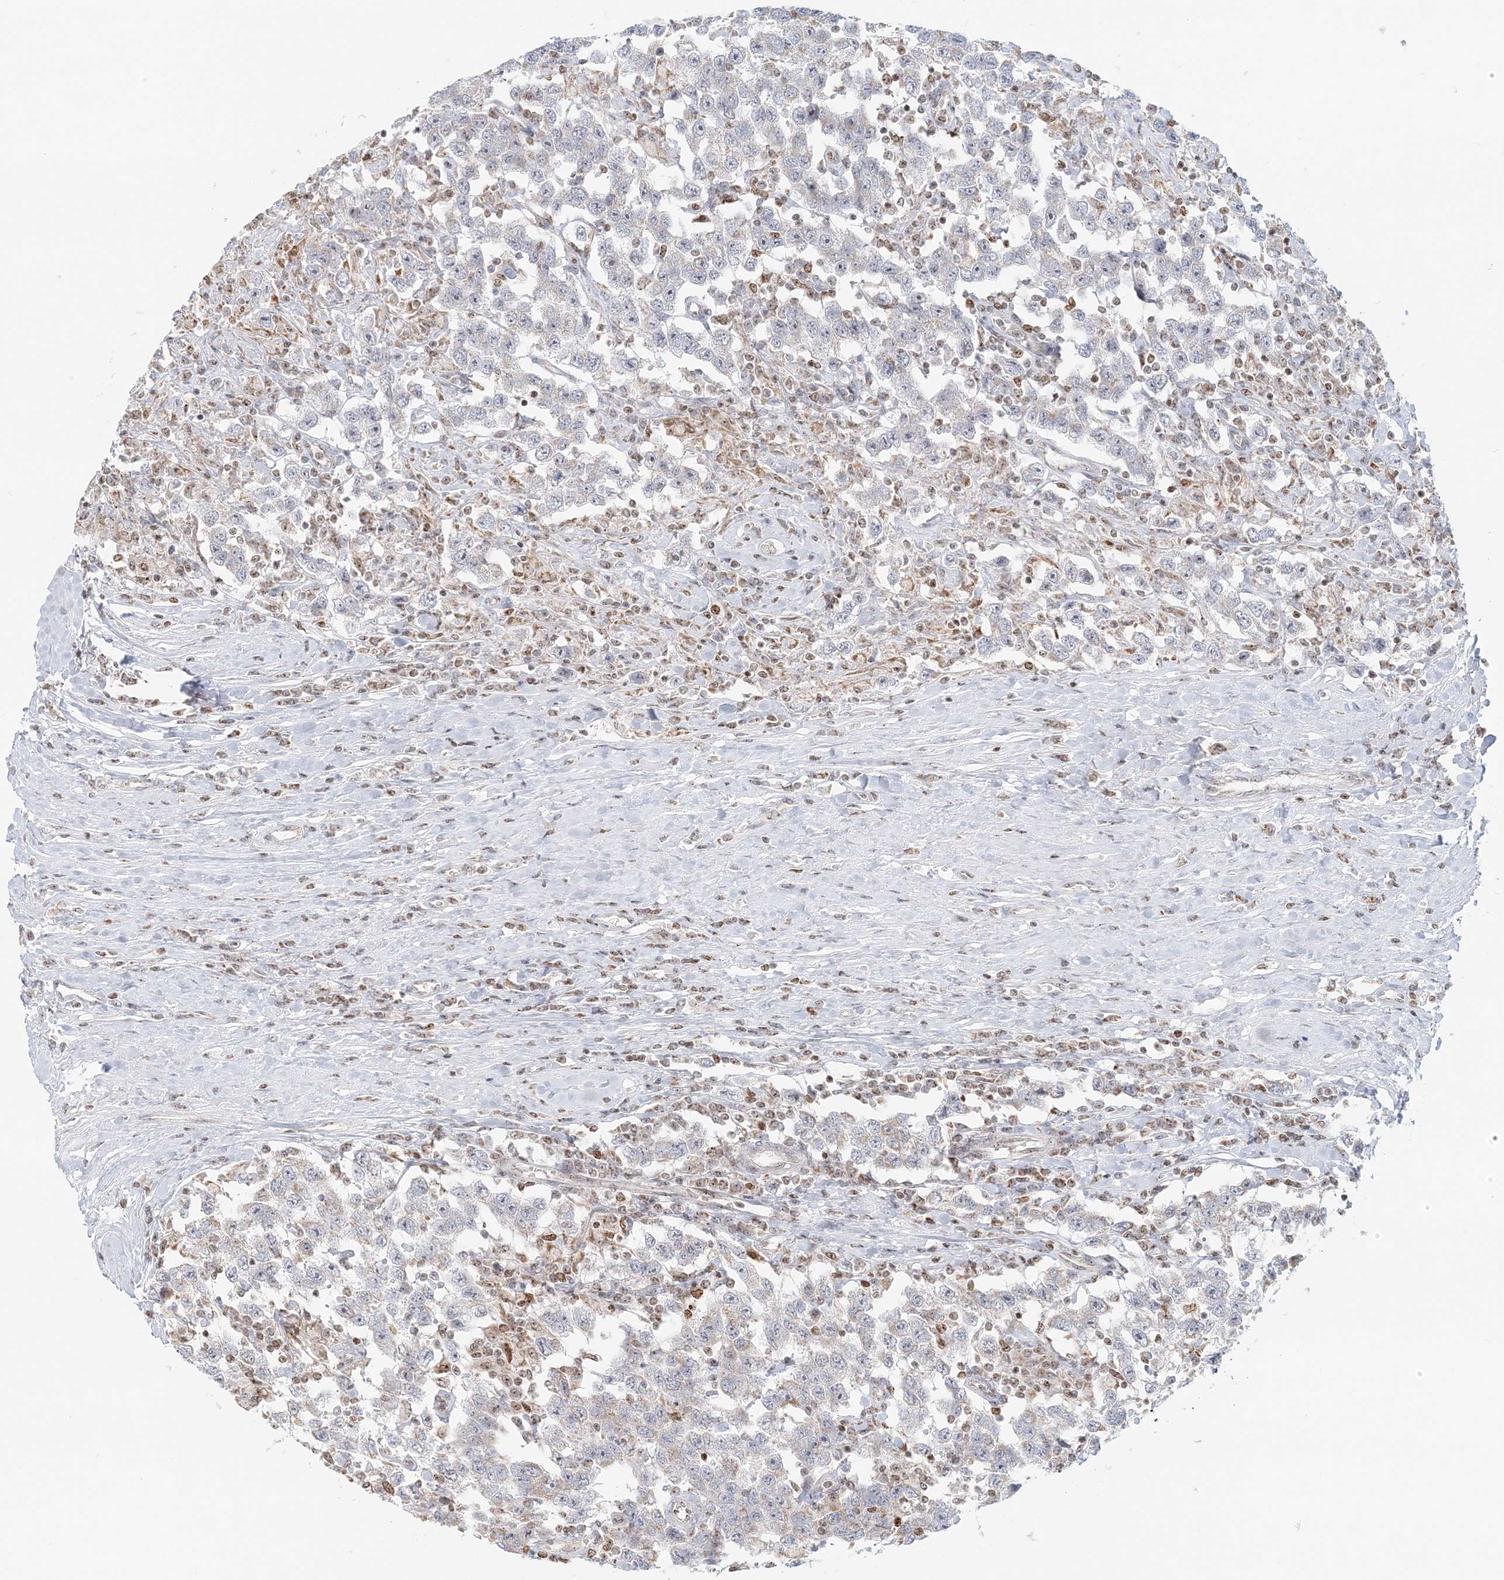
{"staining": {"intensity": "weak", "quantity": "<25%", "location": "nuclear"}, "tissue": "testis cancer", "cell_type": "Tumor cells", "image_type": "cancer", "snomed": [{"axis": "morphology", "description": "Seminoma, NOS"}, {"axis": "topography", "description": "Testis"}], "caption": "Immunohistochemical staining of human testis cancer demonstrates no significant staining in tumor cells. The staining was performed using DAB (3,3'-diaminobenzidine) to visualize the protein expression in brown, while the nuclei were stained in blue with hematoxylin (Magnification: 20x).", "gene": "UBE2F", "patient": {"sex": "male", "age": 41}}